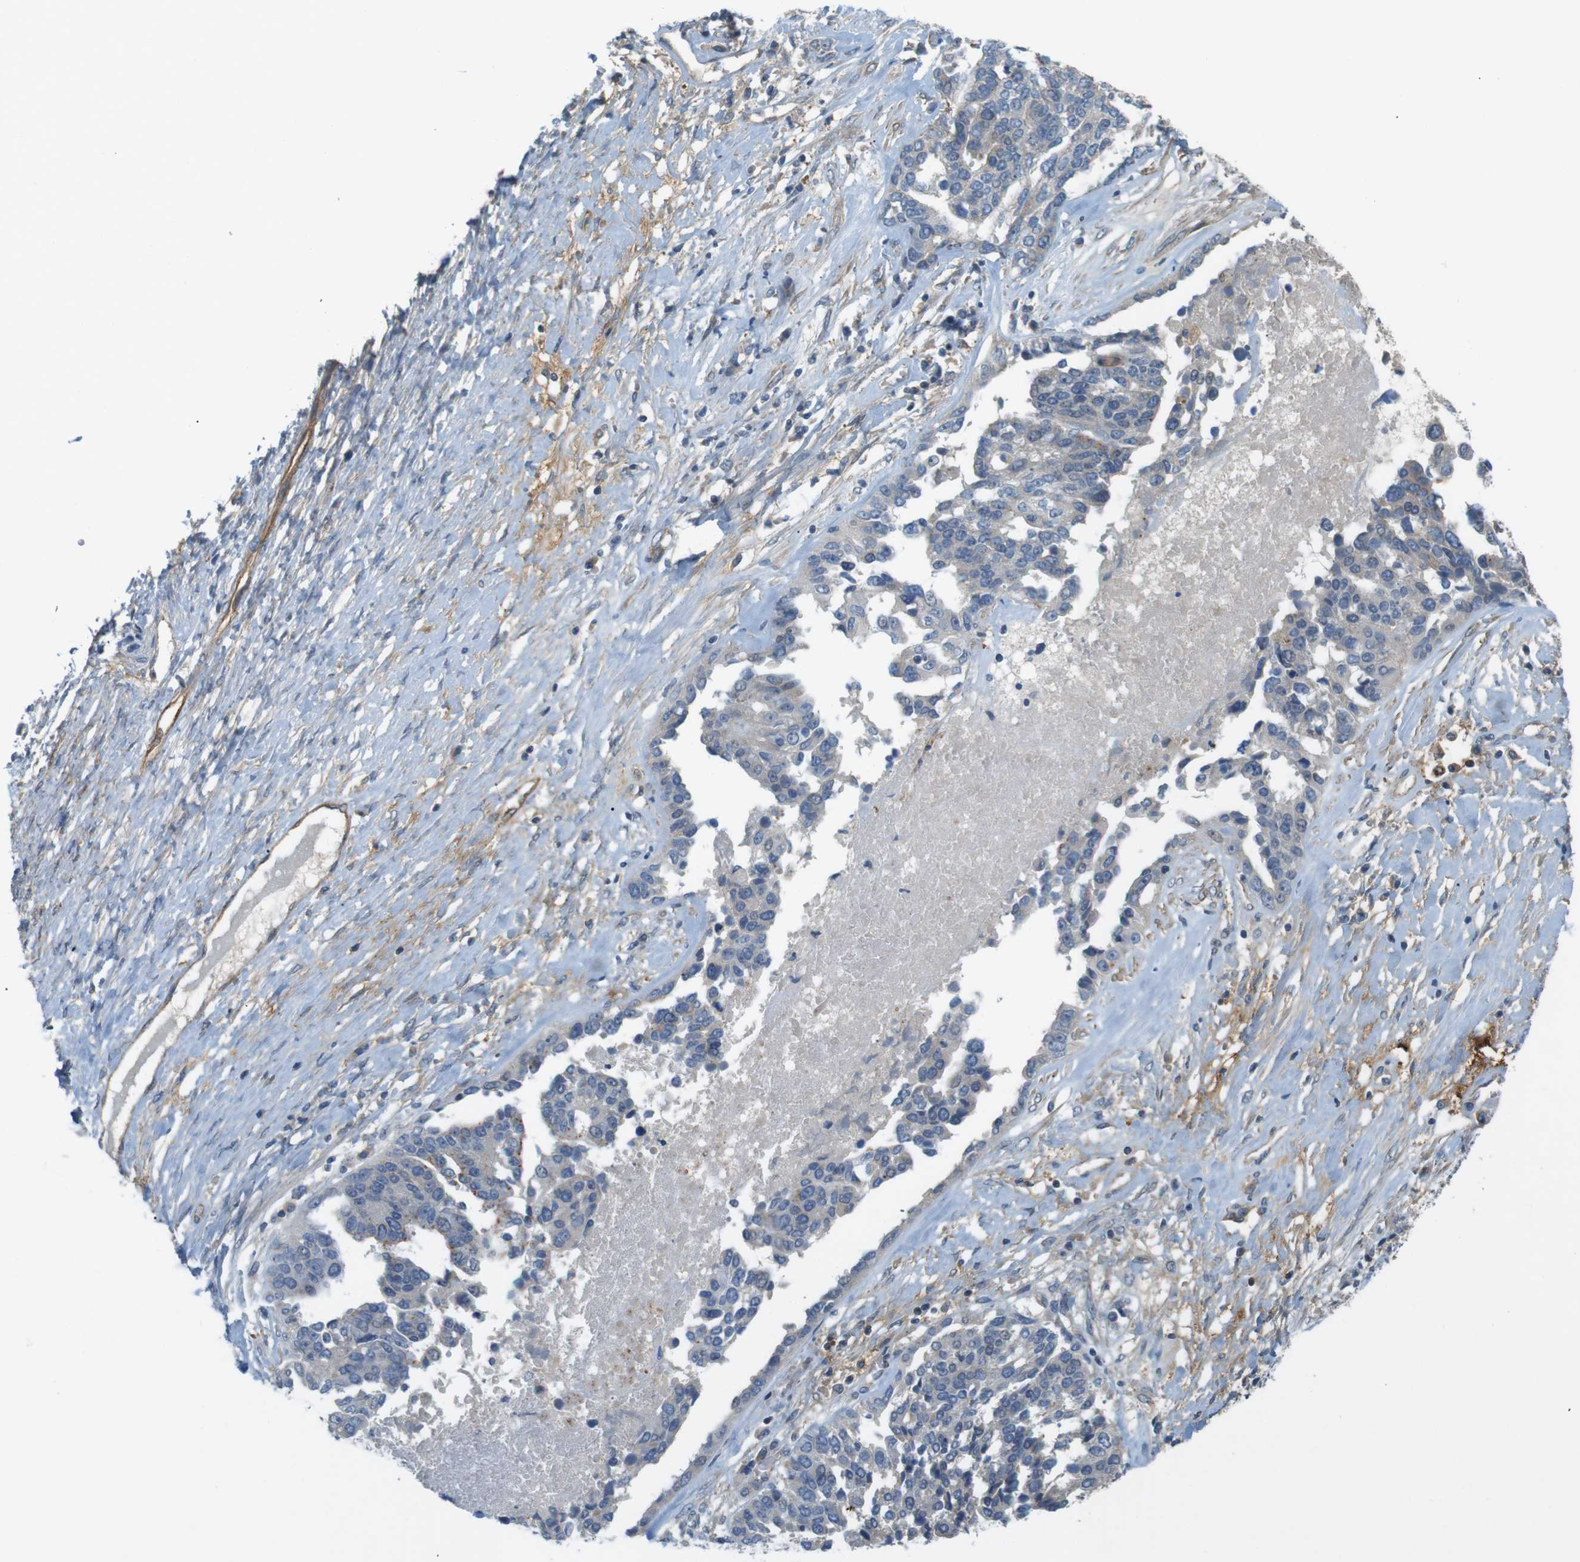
{"staining": {"intensity": "weak", "quantity": "25%-75%", "location": "cytoplasmic/membranous"}, "tissue": "ovarian cancer", "cell_type": "Tumor cells", "image_type": "cancer", "snomed": [{"axis": "morphology", "description": "Cystadenocarcinoma, serous, NOS"}, {"axis": "topography", "description": "Ovary"}], "caption": "Weak cytoplasmic/membranous expression is seen in approximately 25%-75% of tumor cells in ovarian cancer (serous cystadenocarcinoma).", "gene": "BVES", "patient": {"sex": "female", "age": 44}}